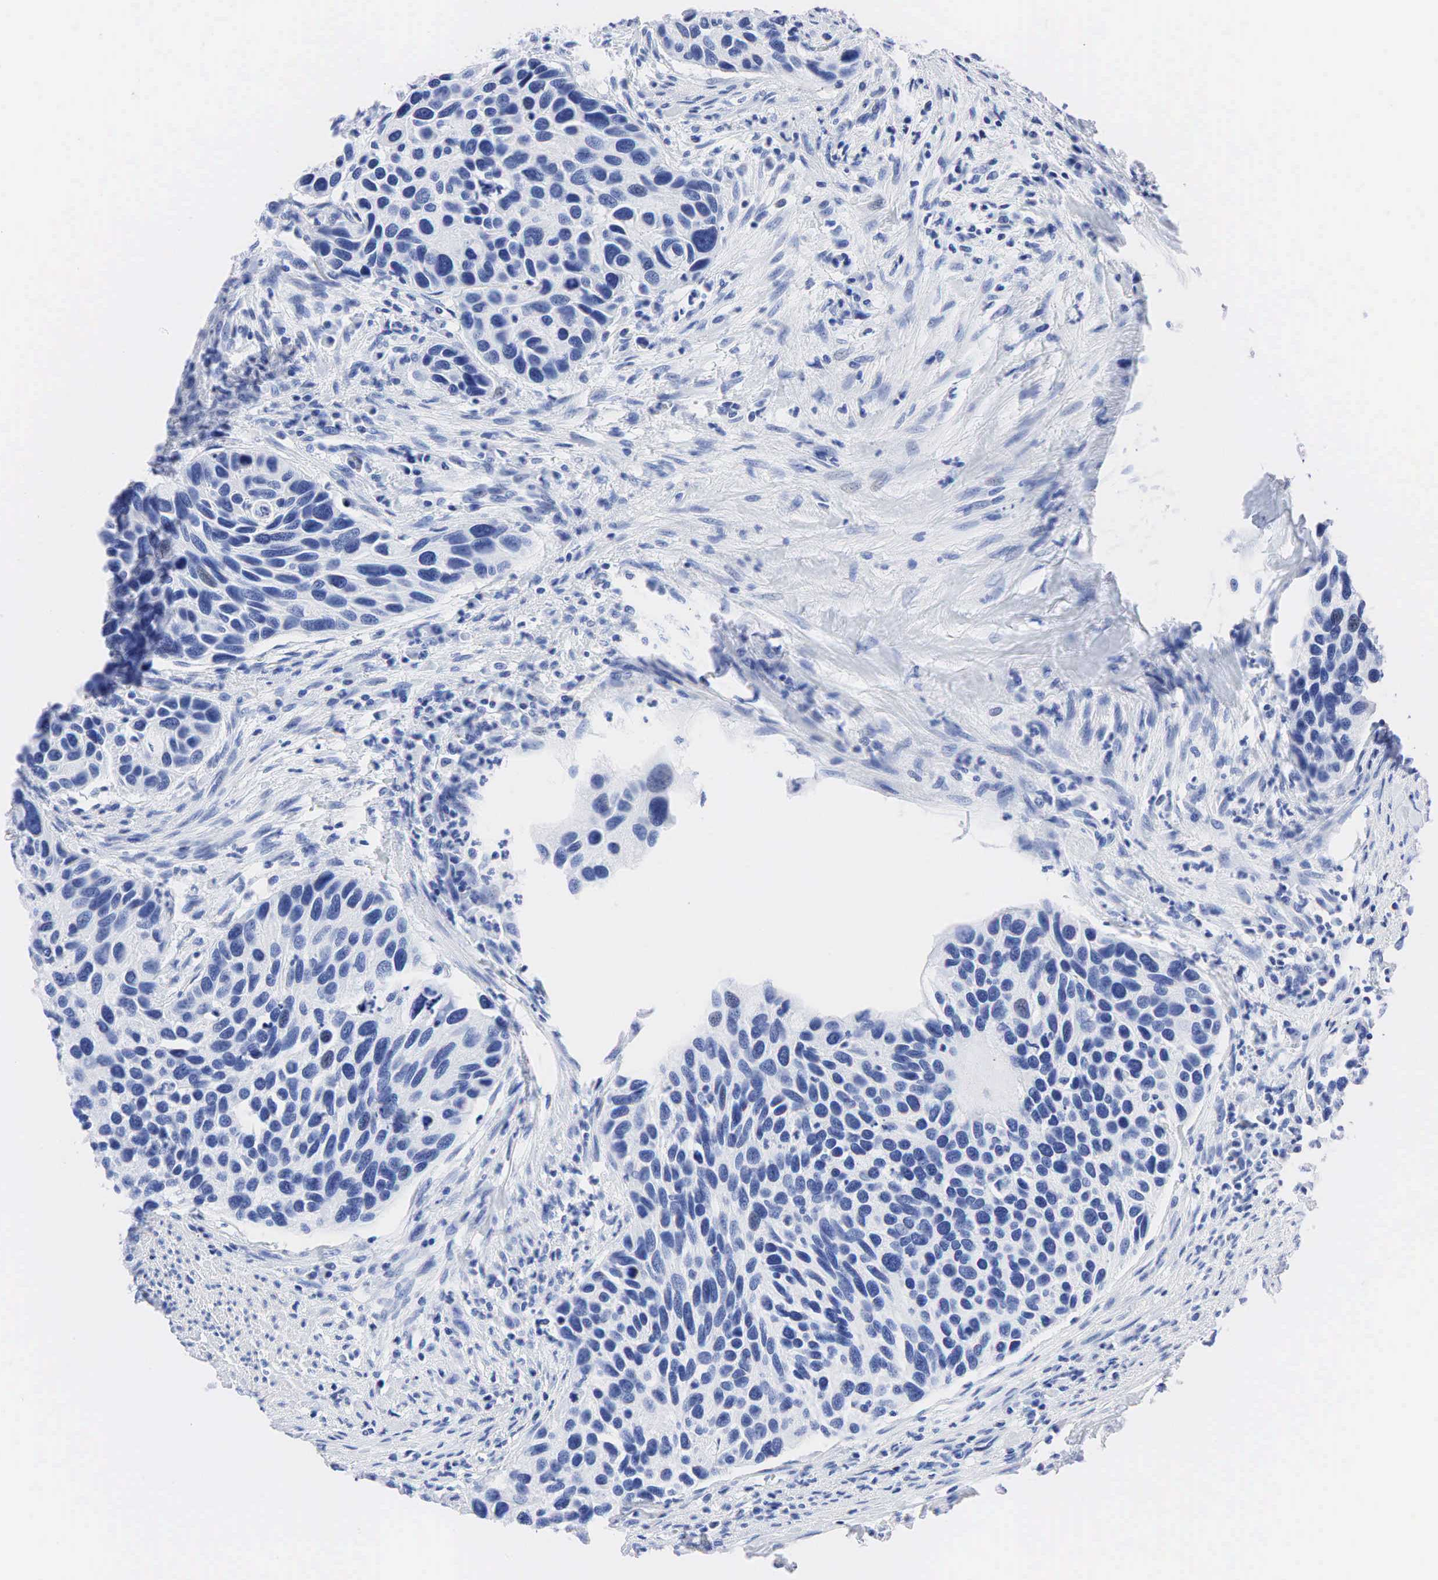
{"staining": {"intensity": "negative", "quantity": "none", "location": "none"}, "tissue": "urothelial cancer", "cell_type": "Tumor cells", "image_type": "cancer", "snomed": [{"axis": "morphology", "description": "Urothelial carcinoma, High grade"}, {"axis": "topography", "description": "Urinary bladder"}], "caption": "Tumor cells show no significant protein staining in high-grade urothelial carcinoma.", "gene": "PTH", "patient": {"sex": "male", "age": 66}}